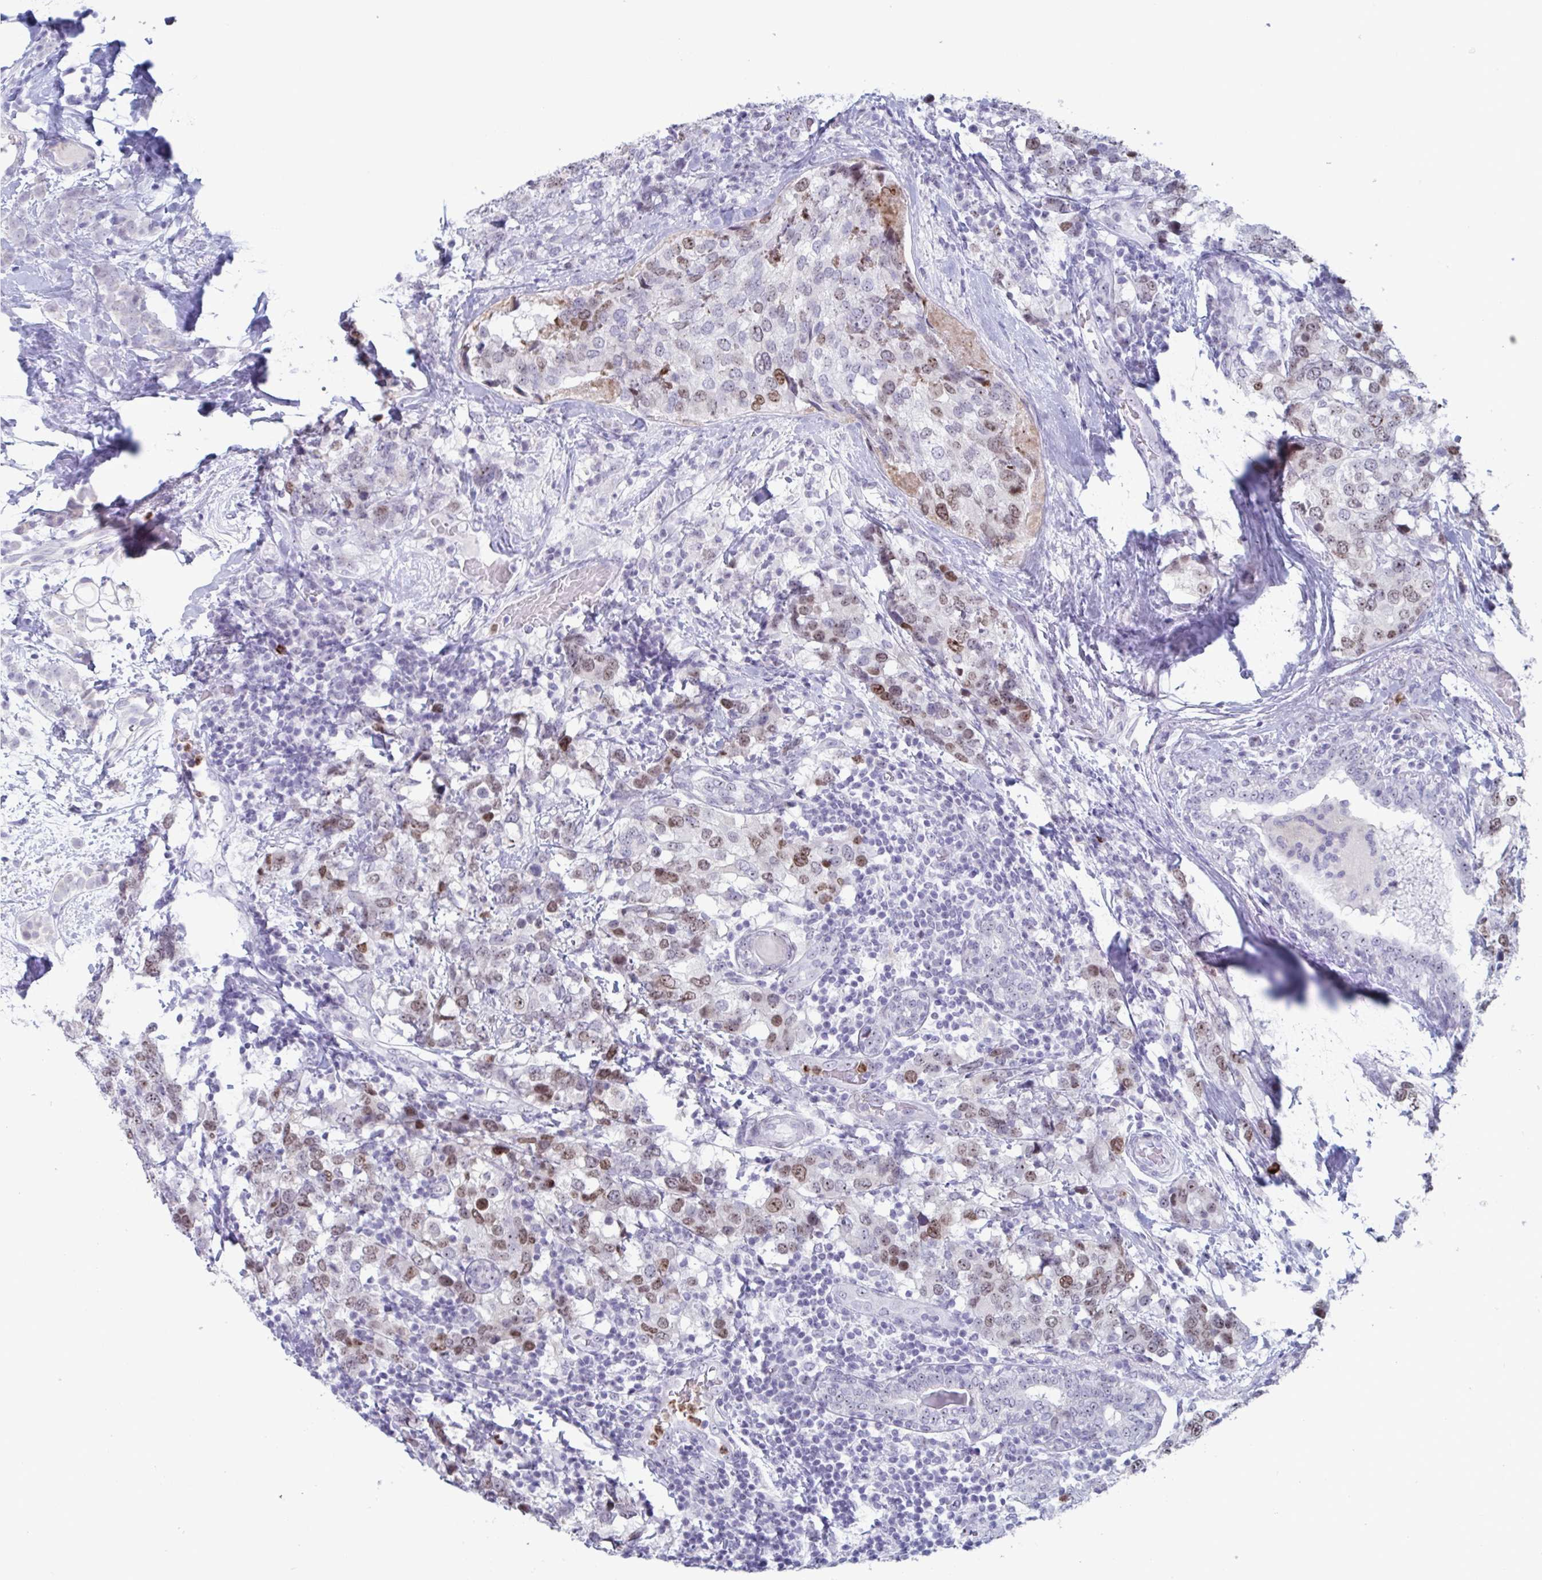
{"staining": {"intensity": "moderate", "quantity": "25%-75%", "location": "nuclear"}, "tissue": "breast cancer", "cell_type": "Tumor cells", "image_type": "cancer", "snomed": [{"axis": "morphology", "description": "Lobular carcinoma"}, {"axis": "topography", "description": "Breast"}], "caption": "A brown stain labels moderate nuclear expression of a protein in human lobular carcinoma (breast) tumor cells.", "gene": "CYP4F11", "patient": {"sex": "female", "age": 59}}